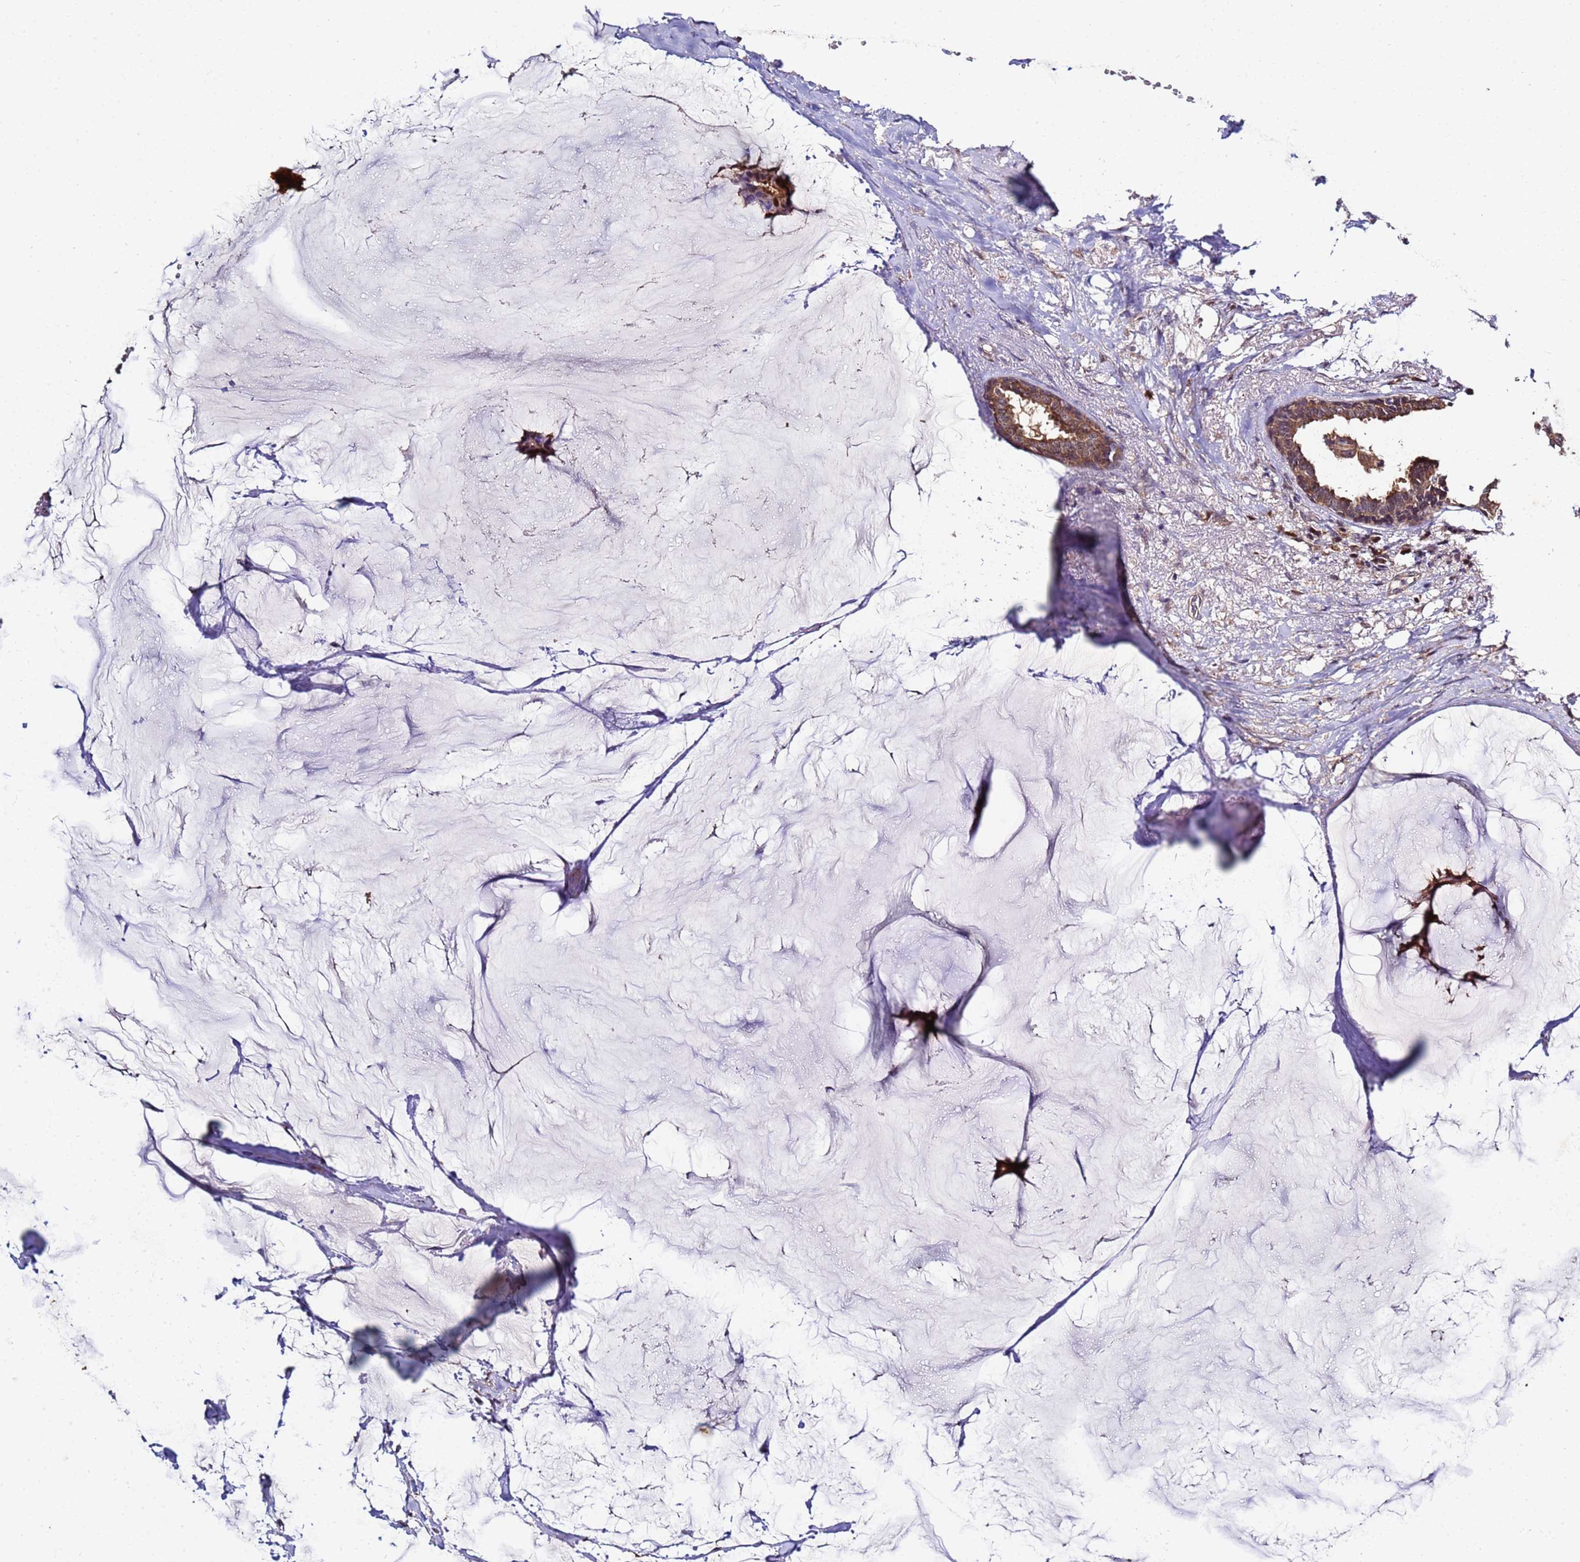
{"staining": {"intensity": "moderate", "quantity": ">75%", "location": "cytoplasmic/membranous"}, "tissue": "breast cancer", "cell_type": "Tumor cells", "image_type": "cancer", "snomed": [{"axis": "morphology", "description": "Duct carcinoma"}, {"axis": "topography", "description": "Breast"}], "caption": "Breast cancer (infiltrating ductal carcinoma) was stained to show a protein in brown. There is medium levels of moderate cytoplasmic/membranous expression in about >75% of tumor cells.", "gene": "NAXE", "patient": {"sex": "female", "age": 93}}